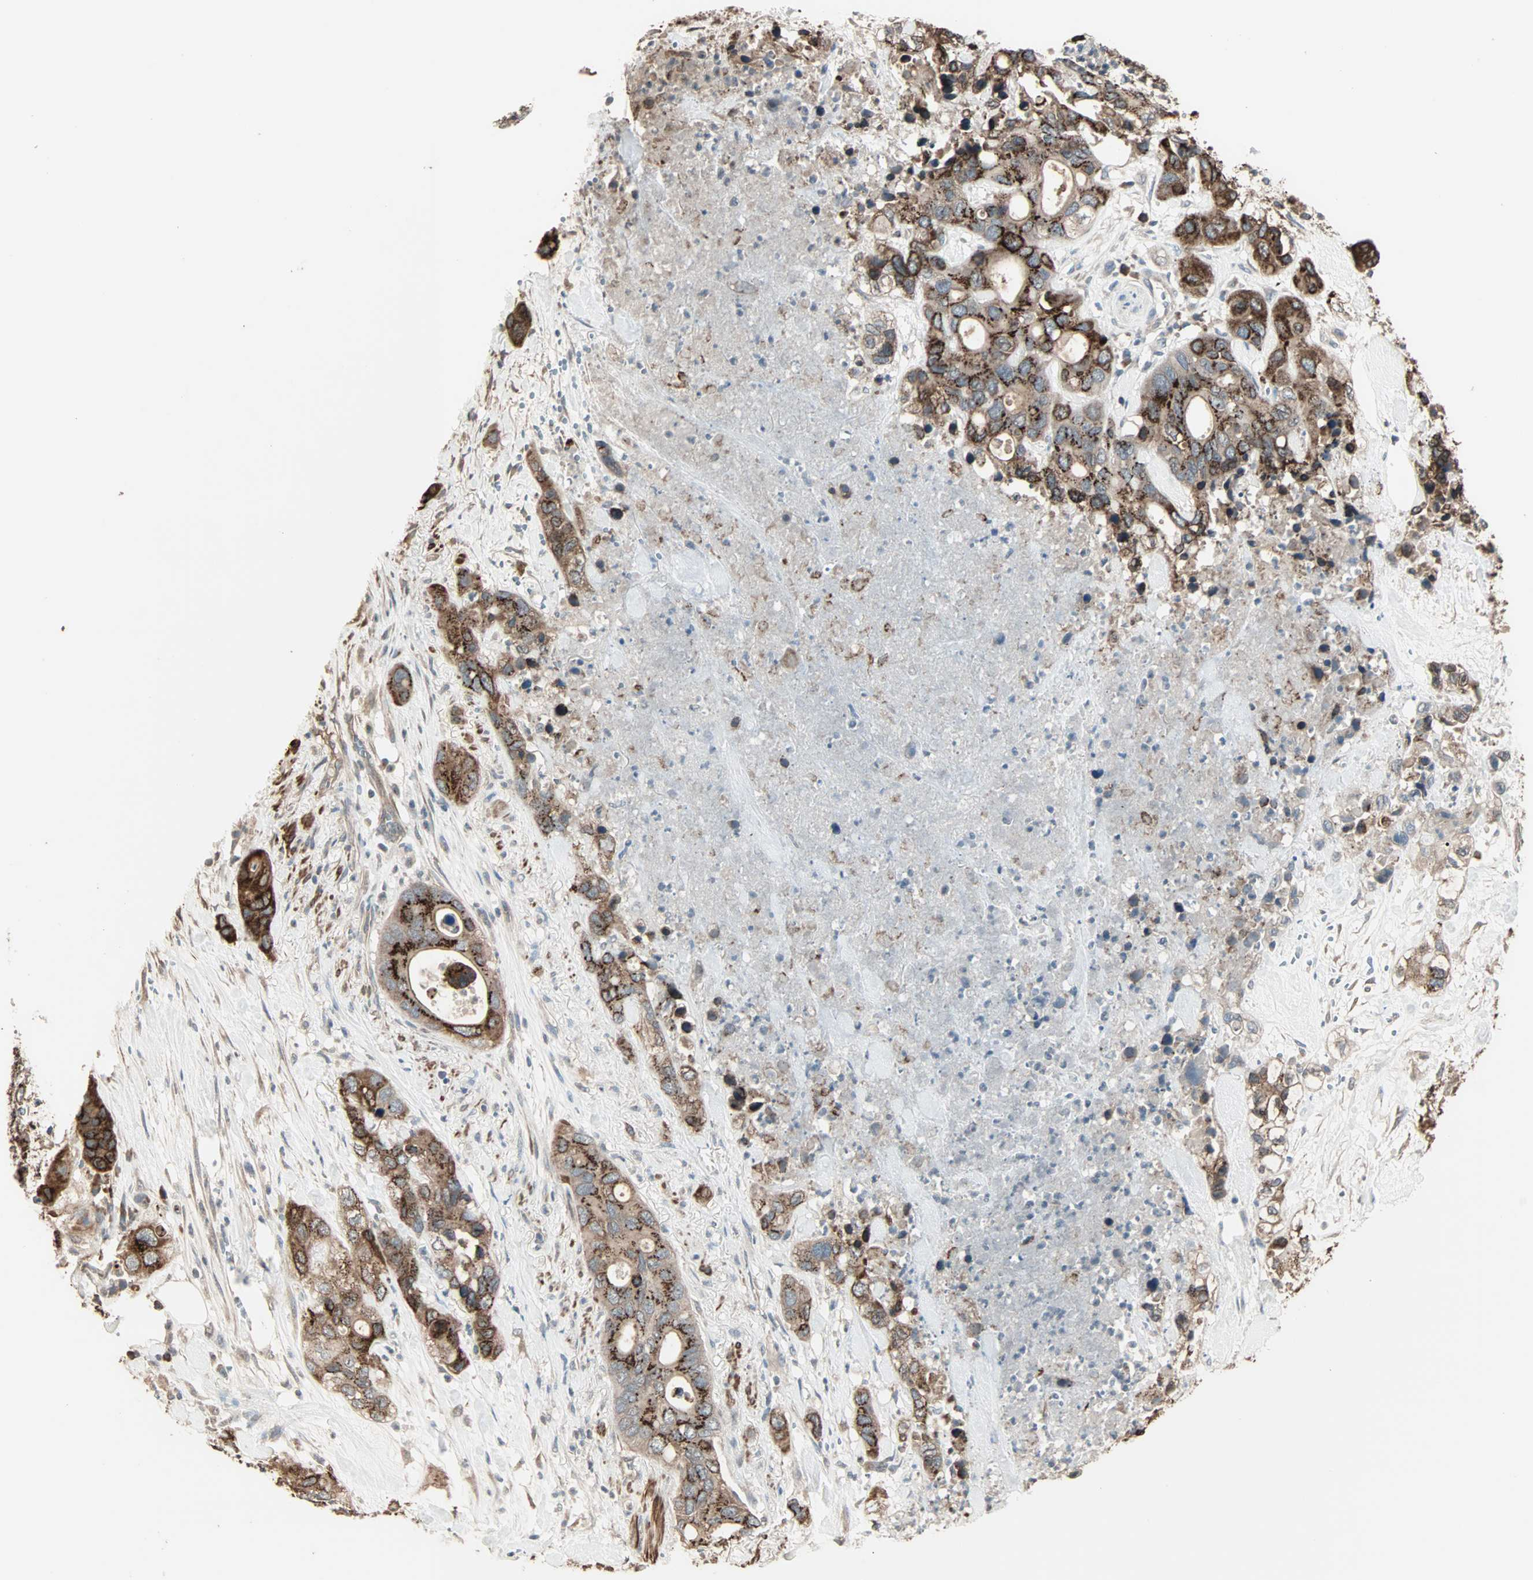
{"staining": {"intensity": "strong", "quantity": ">75%", "location": "cytoplasmic/membranous"}, "tissue": "pancreatic cancer", "cell_type": "Tumor cells", "image_type": "cancer", "snomed": [{"axis": "morphology", "description": "Adenocarcinoma, NOS"}, {"axis": "topography", "description": "Pancreas"}], "caption": "Pancreatic cancer (adenocarcinoma) stained for a protein reveals strong cytoplasmic/membranous positivity in tumor cells.", "gene": "GALNT3", "patient": {"sex": "female", "age": 71}}